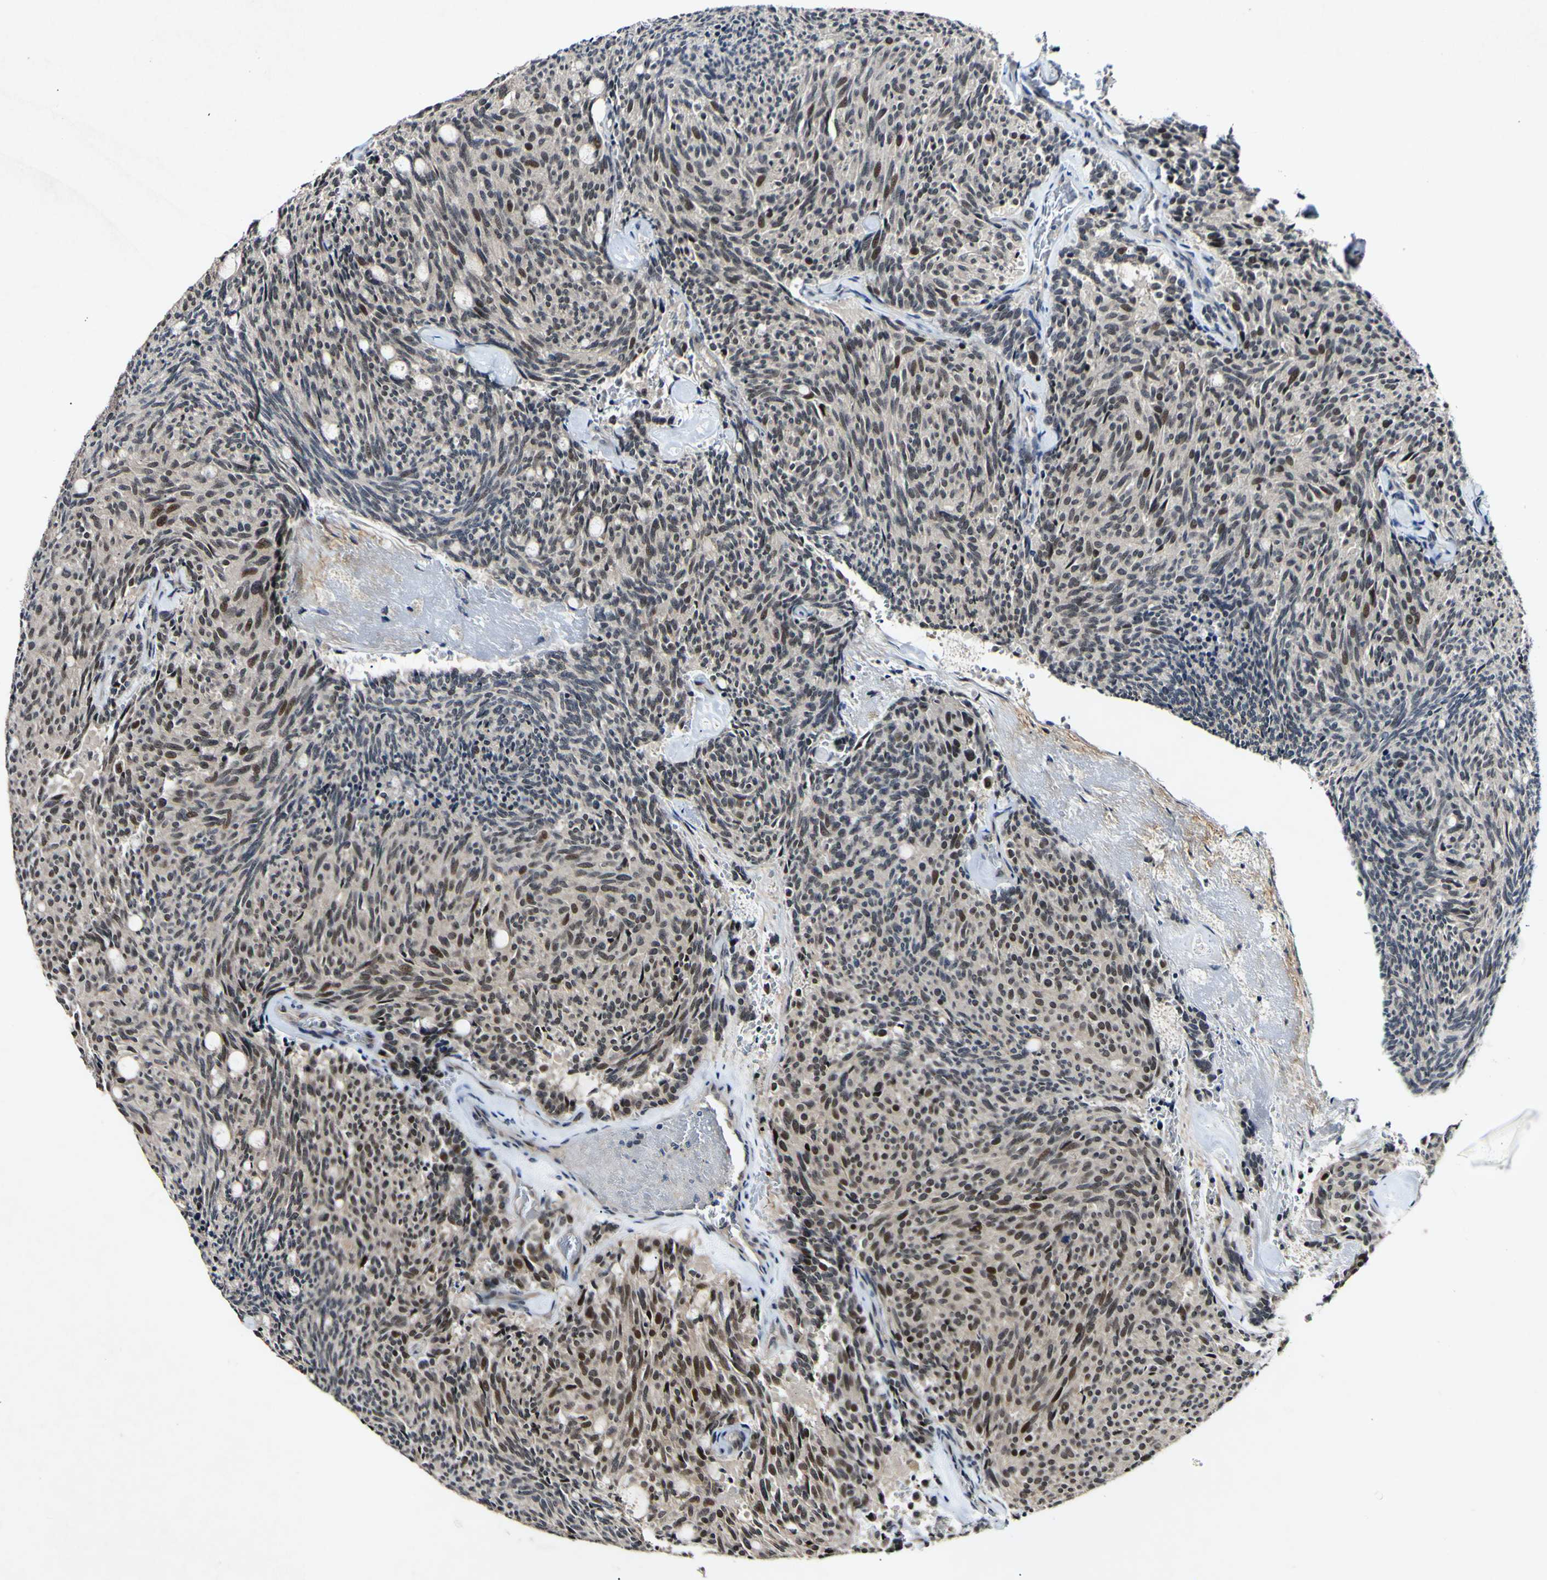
{"staining": {"intensity": "strong", "quantity": "25%-75%", "location": "nuclear"}, "tissue": "carcinoid", "cell_type": "Tumor cells", "image_type": "cancer", "snomed": [{"axis": "morphology", "description": "Carcinoid, malignant, NOS"}, {"axis": "topography", "description": "Pancreas"}], "caption": "Immunohistochemistry (IHC) image of carcinoid stained for a protein (brown), which exhibits high levels of strong nuclear expression in about 25%-75% of tumor cells.", "gene": "POLR2F", "patient": {"sex": "female", "age": 54}}